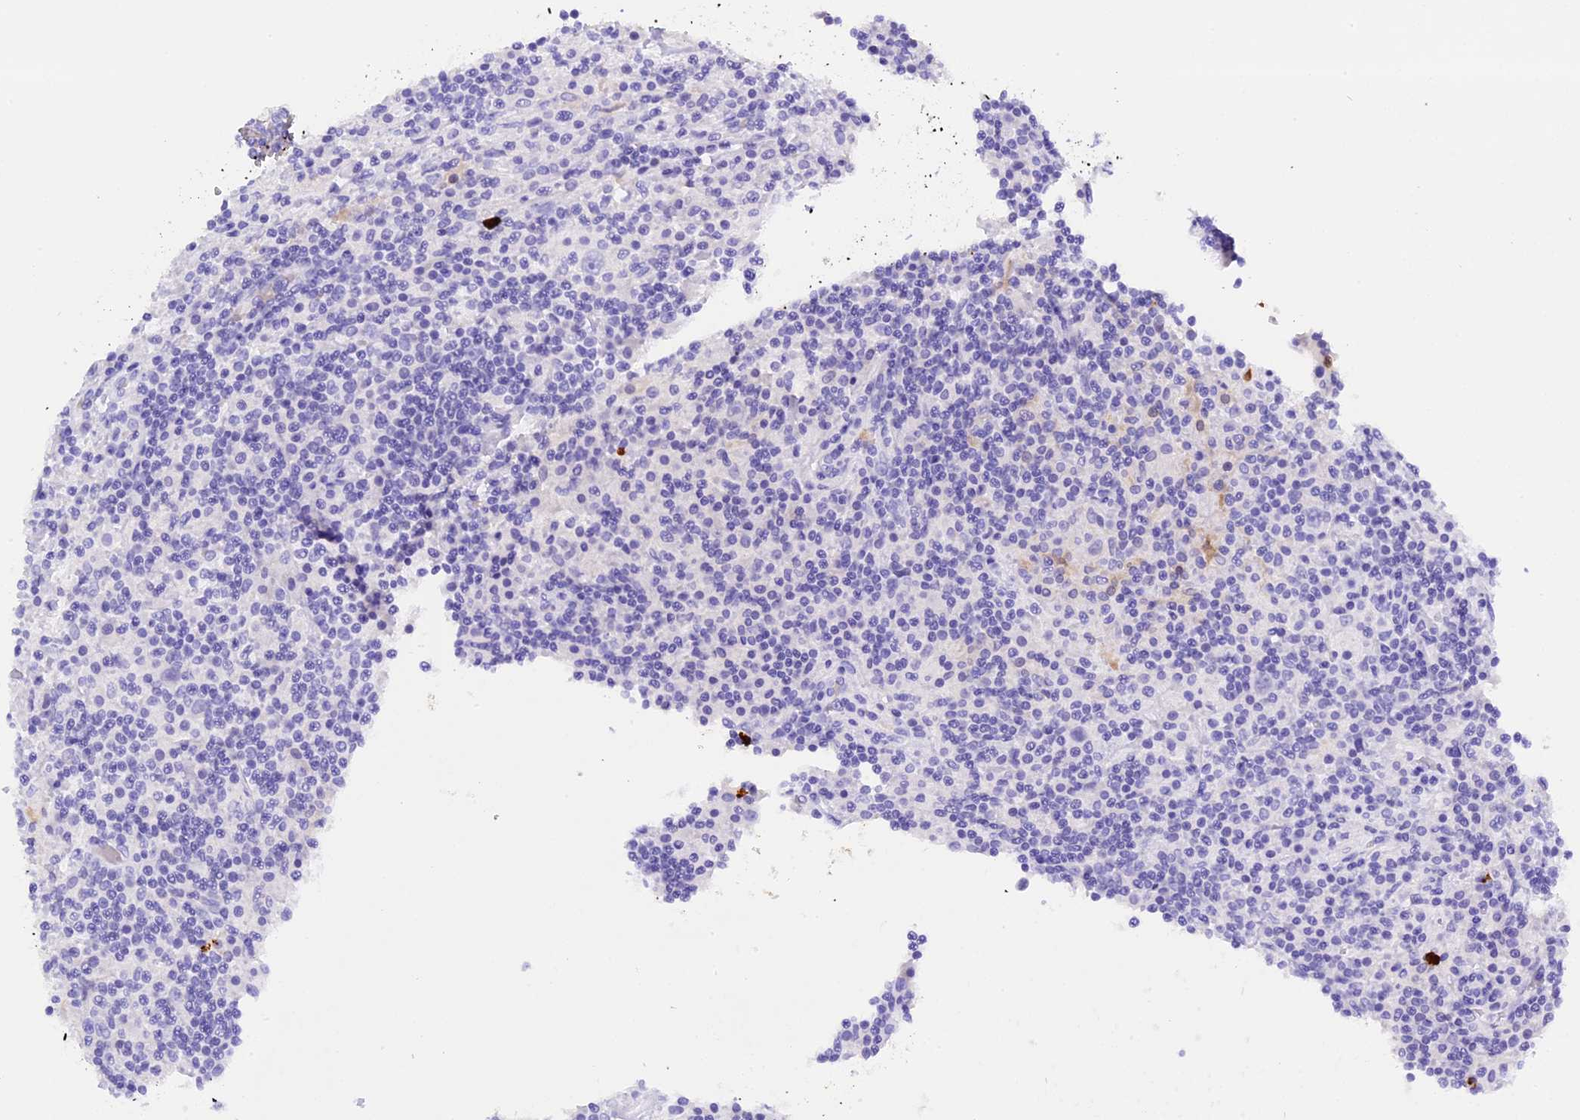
{"staining": {"intensity": "negative", "quantity": "none", "location": "none"}, "tissue": "lymphoma", "cell_type": "Tumor cells", "image_type": "cancer", "snomed": [{"axis": "morphology", "description": "Hodgkin's disease, NOS"}, {"axis": "topography", "description": "Lymph node"}], "caption": "This histopathology image is of lymphoma stained with immunohistochemistry to label a protein in brown with the nuclei are counter-stained blue. There is no positivity in tumor cells. (Brightfield microscopy of DAB immunohistochemistry (IHC) at high magnification).", "gene": "CLC", "patient": {"sex": "male", "age": 70}}